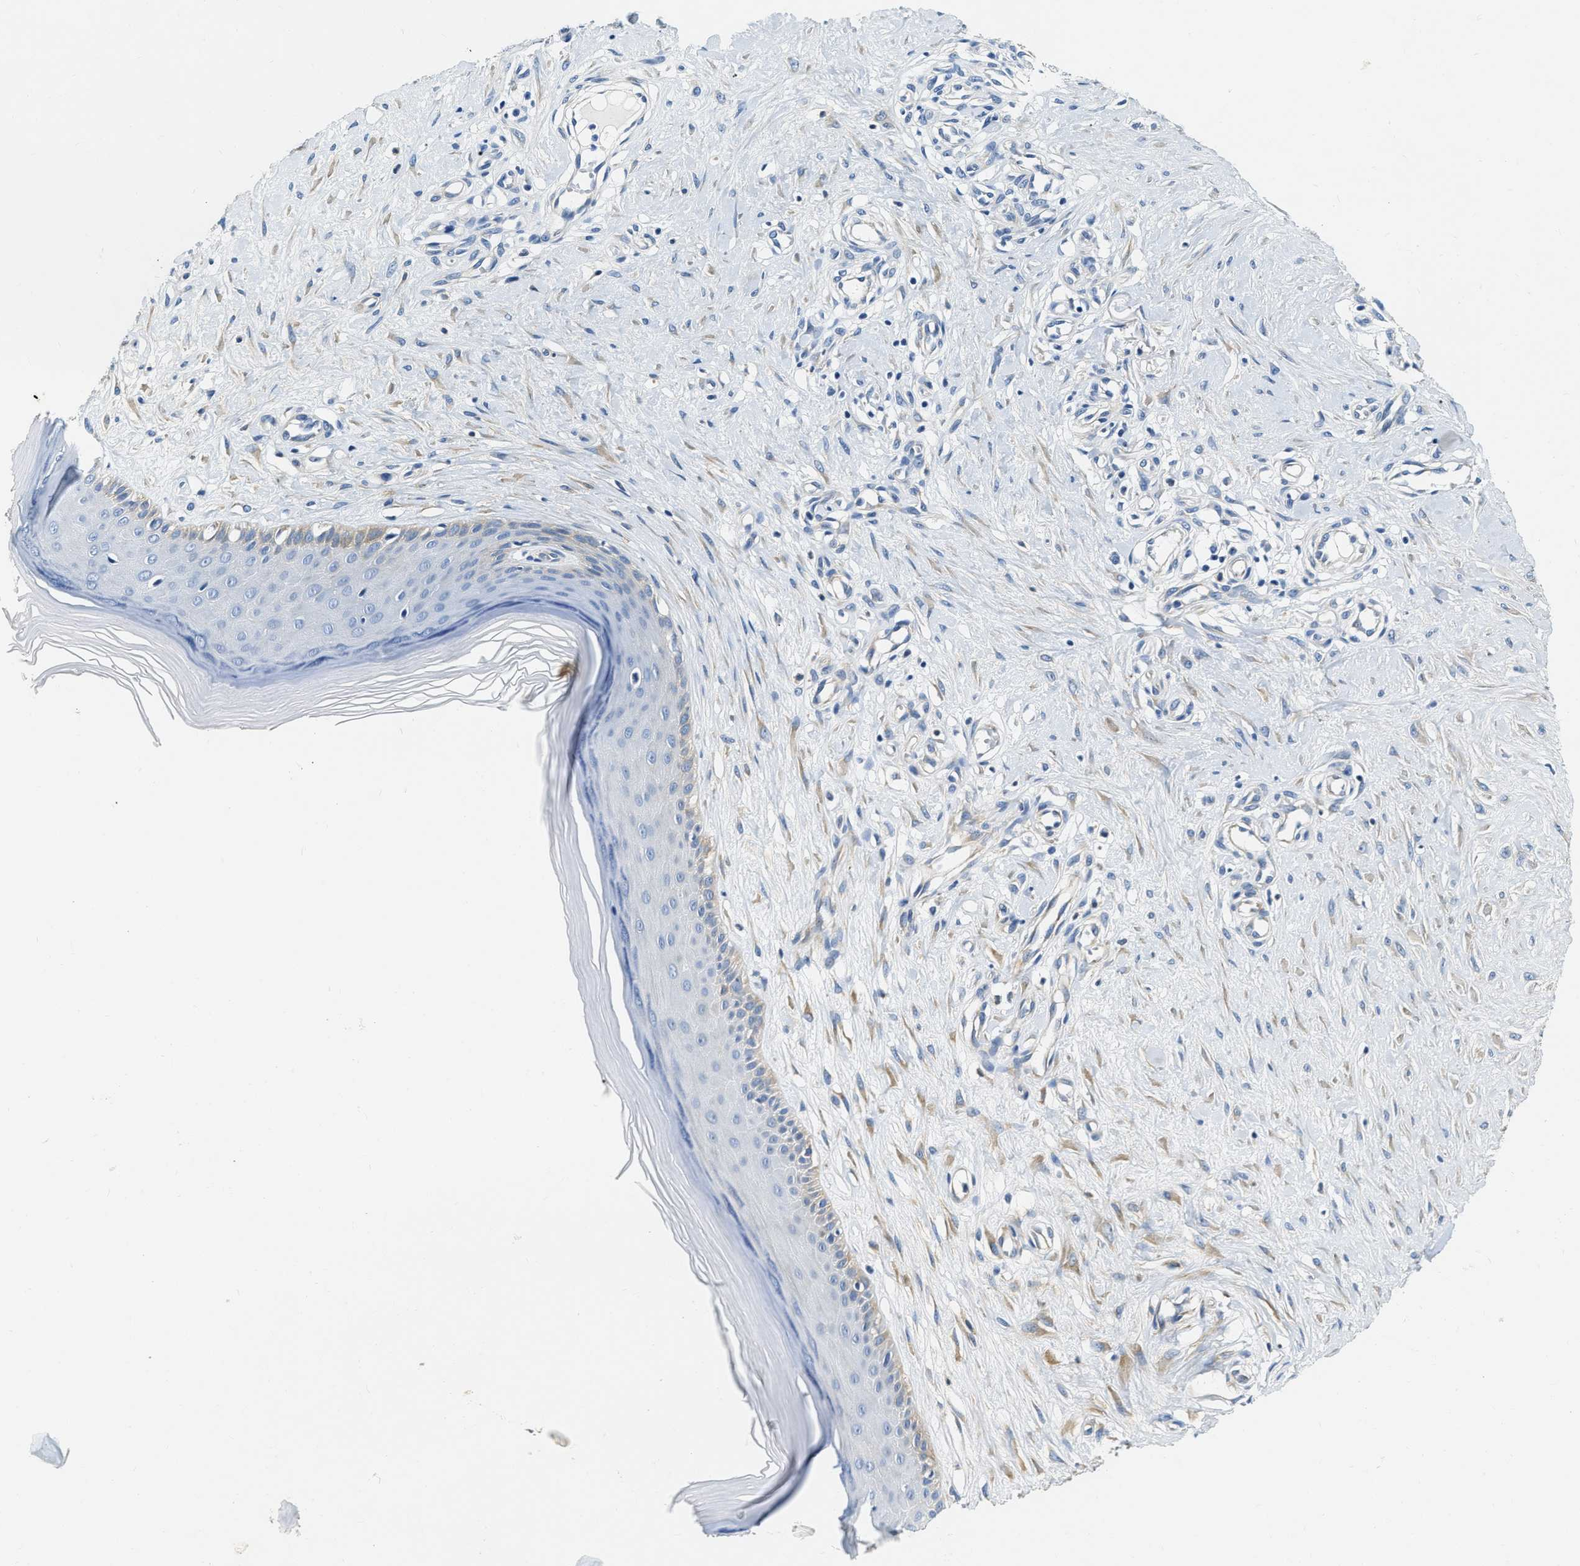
{"staining": {"intensity": "negative", "quantity": "none", "location": "none"}, "tissue": "skin", "cell_type": "Fibroblasts", "image_type": "normal", "snomed": [{"axis": "morphology", "description": "Normal tissue, NOS"}, {"axis": "topography", "description": "Skin"}], "caption": "The photomicrograph demonstrates no staining of fibroblasts in benign skin.", "gene": "EIF2AK2", "patient": {"sex": "male", "age": 41}}